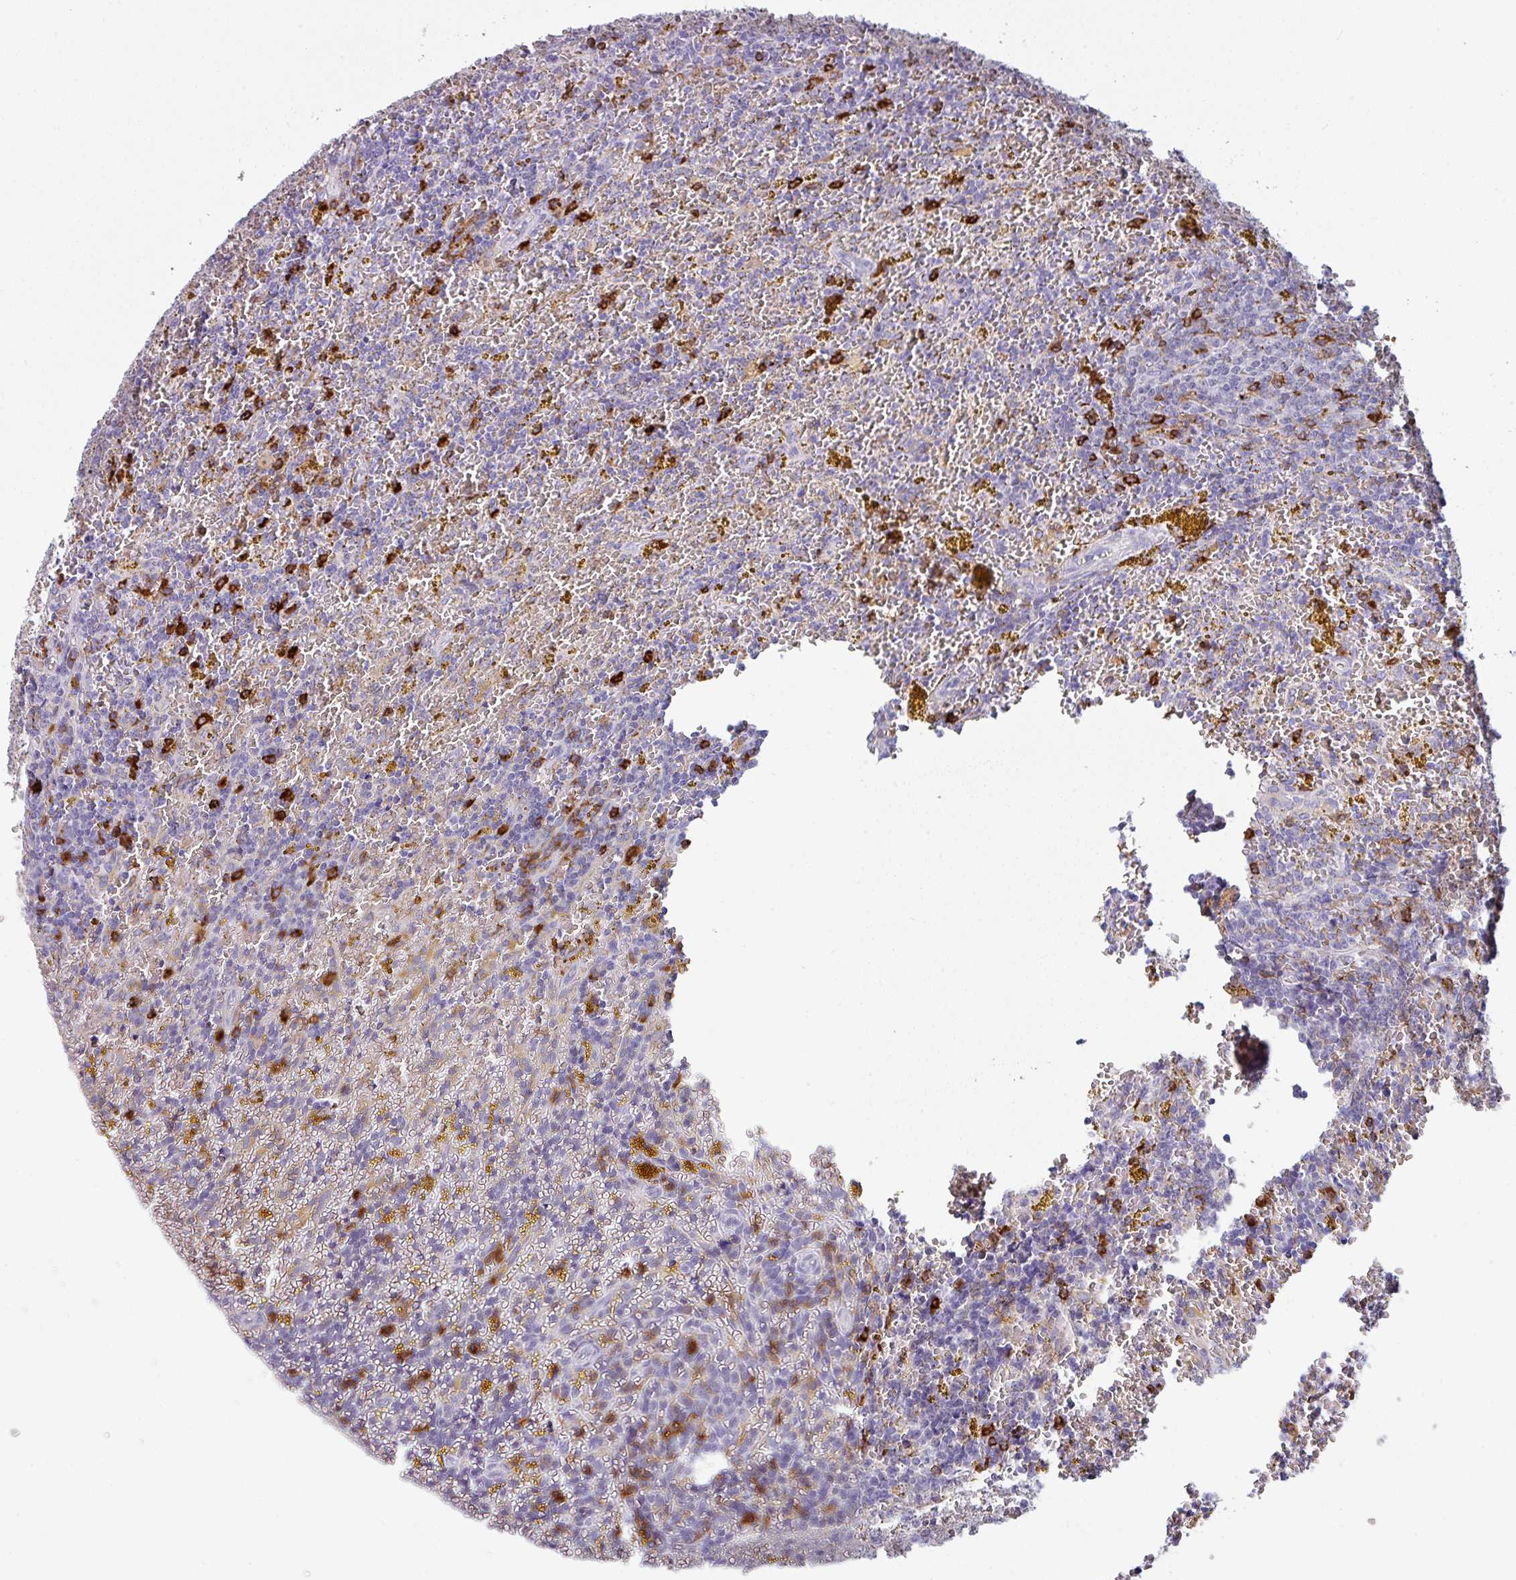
{"staining": {"intensity": "negative", "quantity": "none", "location": "none"}, "tissue": "lymphoma", "cell_type": "Tumor cells", "image_type": "cancer", "snomed": [{"axis": "morphology", "description": "Malignant lymphoma, non-Hodgkin's type, Low grade"}, {"axis": "topography", "description": "Spleen"}, {"axis": "topography", "description": "Lymph node"}], "caption": "DAB (3,3'-diaminobenzidine) immunohistochemical staining of low-grade malignant lymphoma, non-Hodgkin's type demonstrates no significant expression in tumor cells.", "gene": "EXOSC5", "patient": {"sex": "female", "age": 66}}